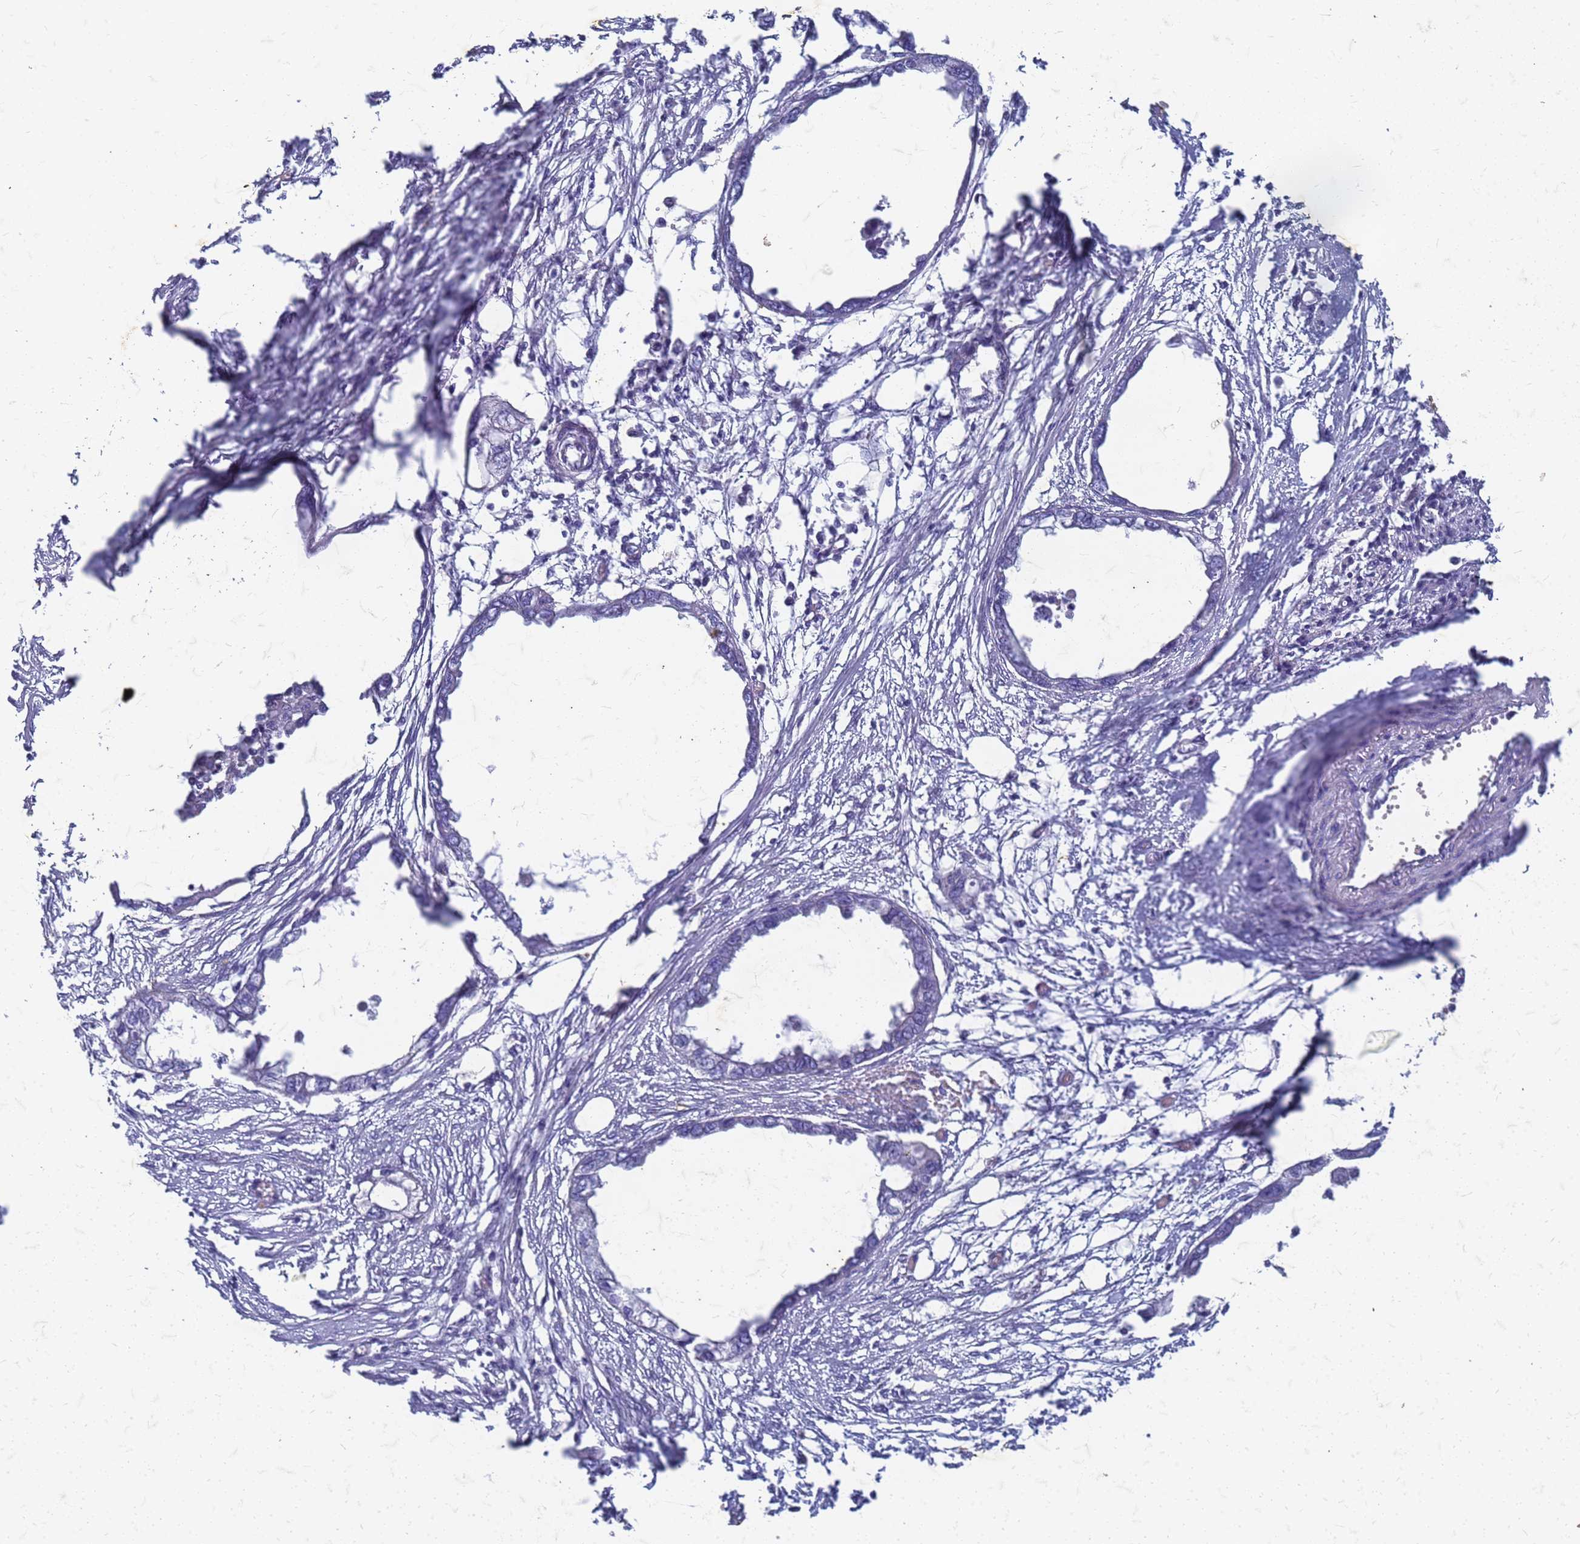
{"staining": {"intensity": "negative", "quantity": "none", "location": "none"}, "tissue": "endometrial cancer", "cell_type": "Tumor cells", "image_type": "cancer", "snomed": [{"axis": "morphology", "description": "Adenocarcinoma, NOS"}, {"axis": "morphology", "description": "Adenocarcinoma, metastatic, NOS"}, {"axis": "topography", "description": "Adipose tissue"}, {"axis": "topography", "description": "Endometrium"}], "caption": "Endometrial cancer was stained to show a protein in brown. There is no significant staining in tumor cells. Nuclei are stained in blue.", "gene": "TRIM64B", "patient": {"sex": "female", "age": 67}}